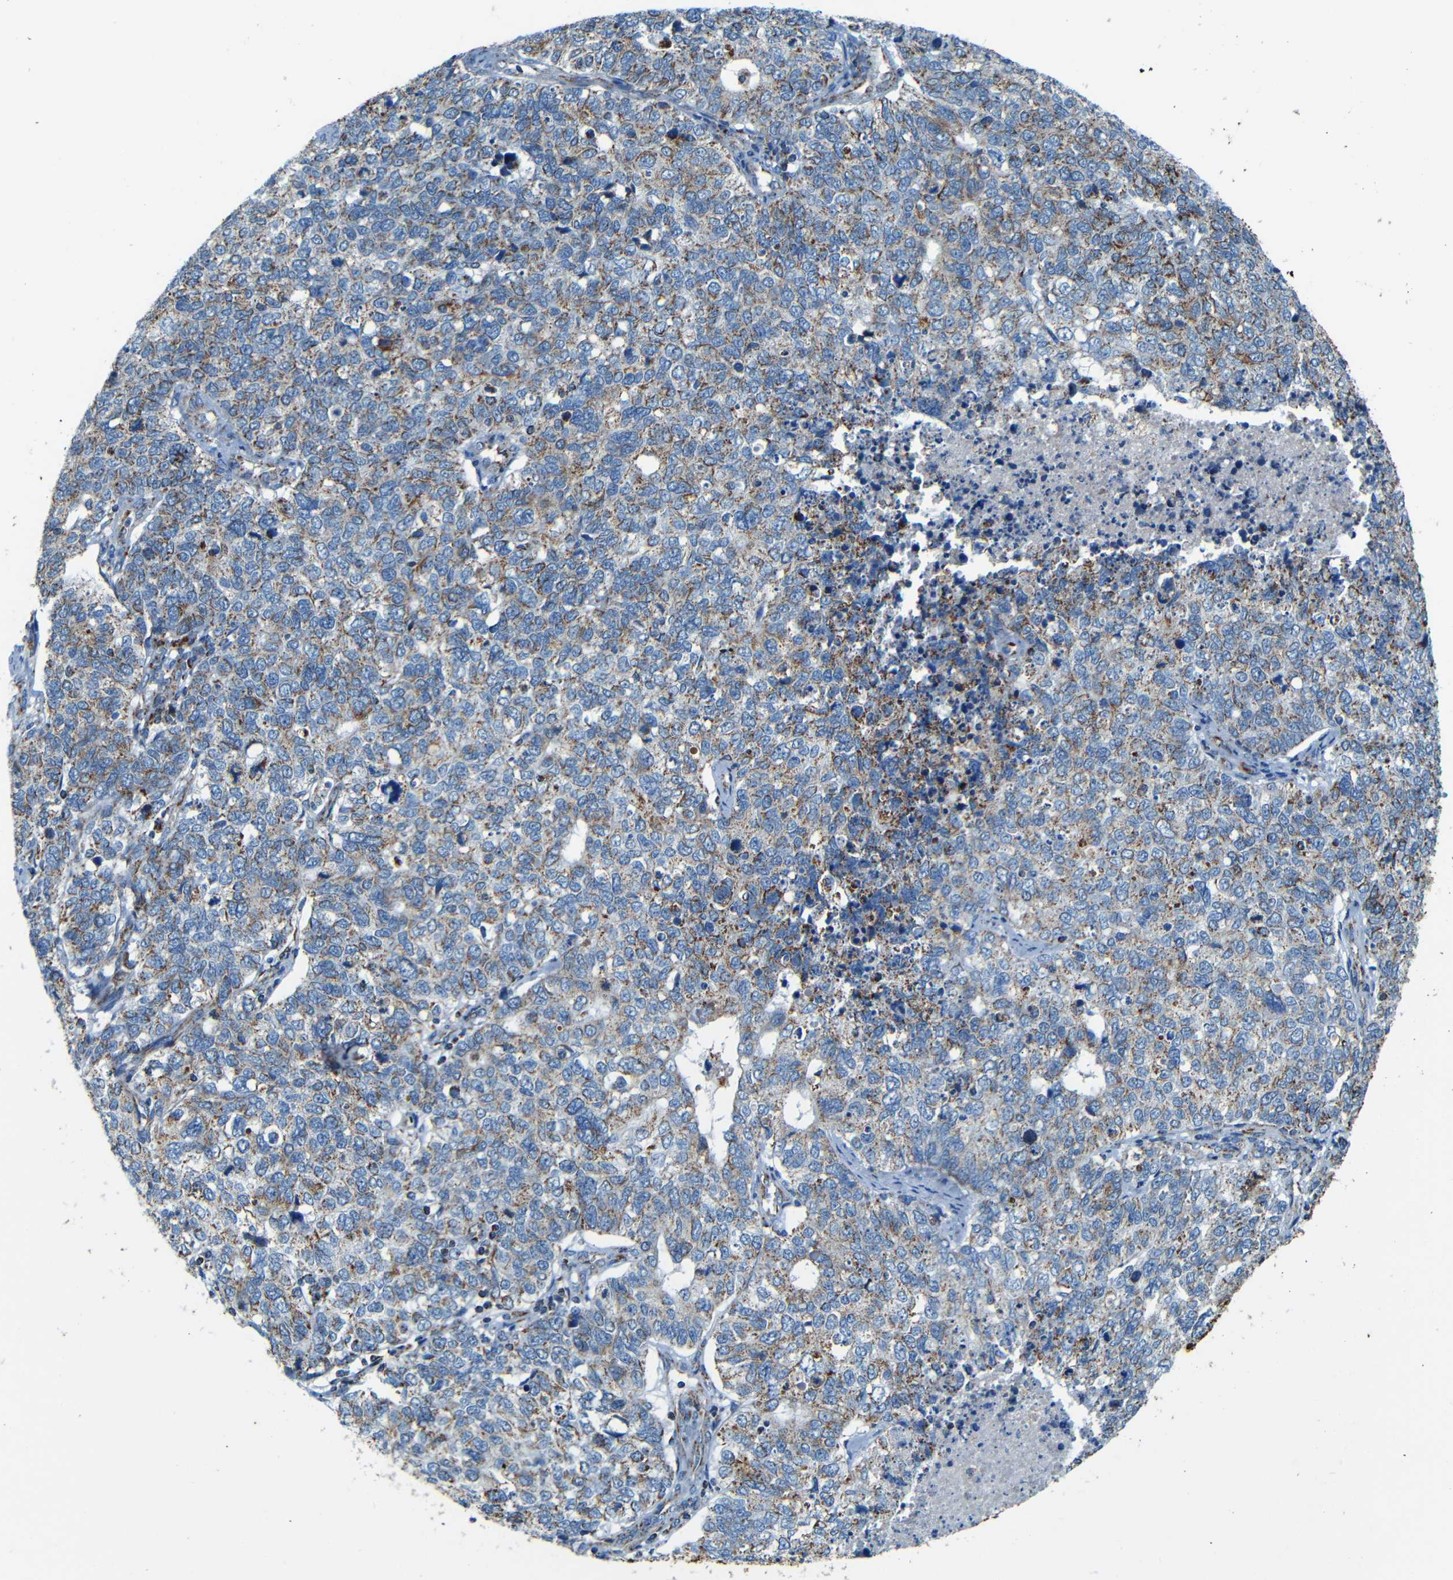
{"staining": {"intensity": "moderate", "quantity": ">75%", "location": "cytoplasmic/membranous"}, "tissue": "cervical cancer", "cell_type": "Tumor cells", "image_type": "cancer", "snomed": [{"axis": "morphology", "description": "Squamous cell carcinoma, NOS"}, {"axis": "topography", "description": "Cervix"}], "caption": "A brown stain highlights moderate cytoplasmic/membranous staining of a protein in human cervical cancer tumor cells.", "gene": "WSCD2", "patient": {"sex": "female", "age": 63}}